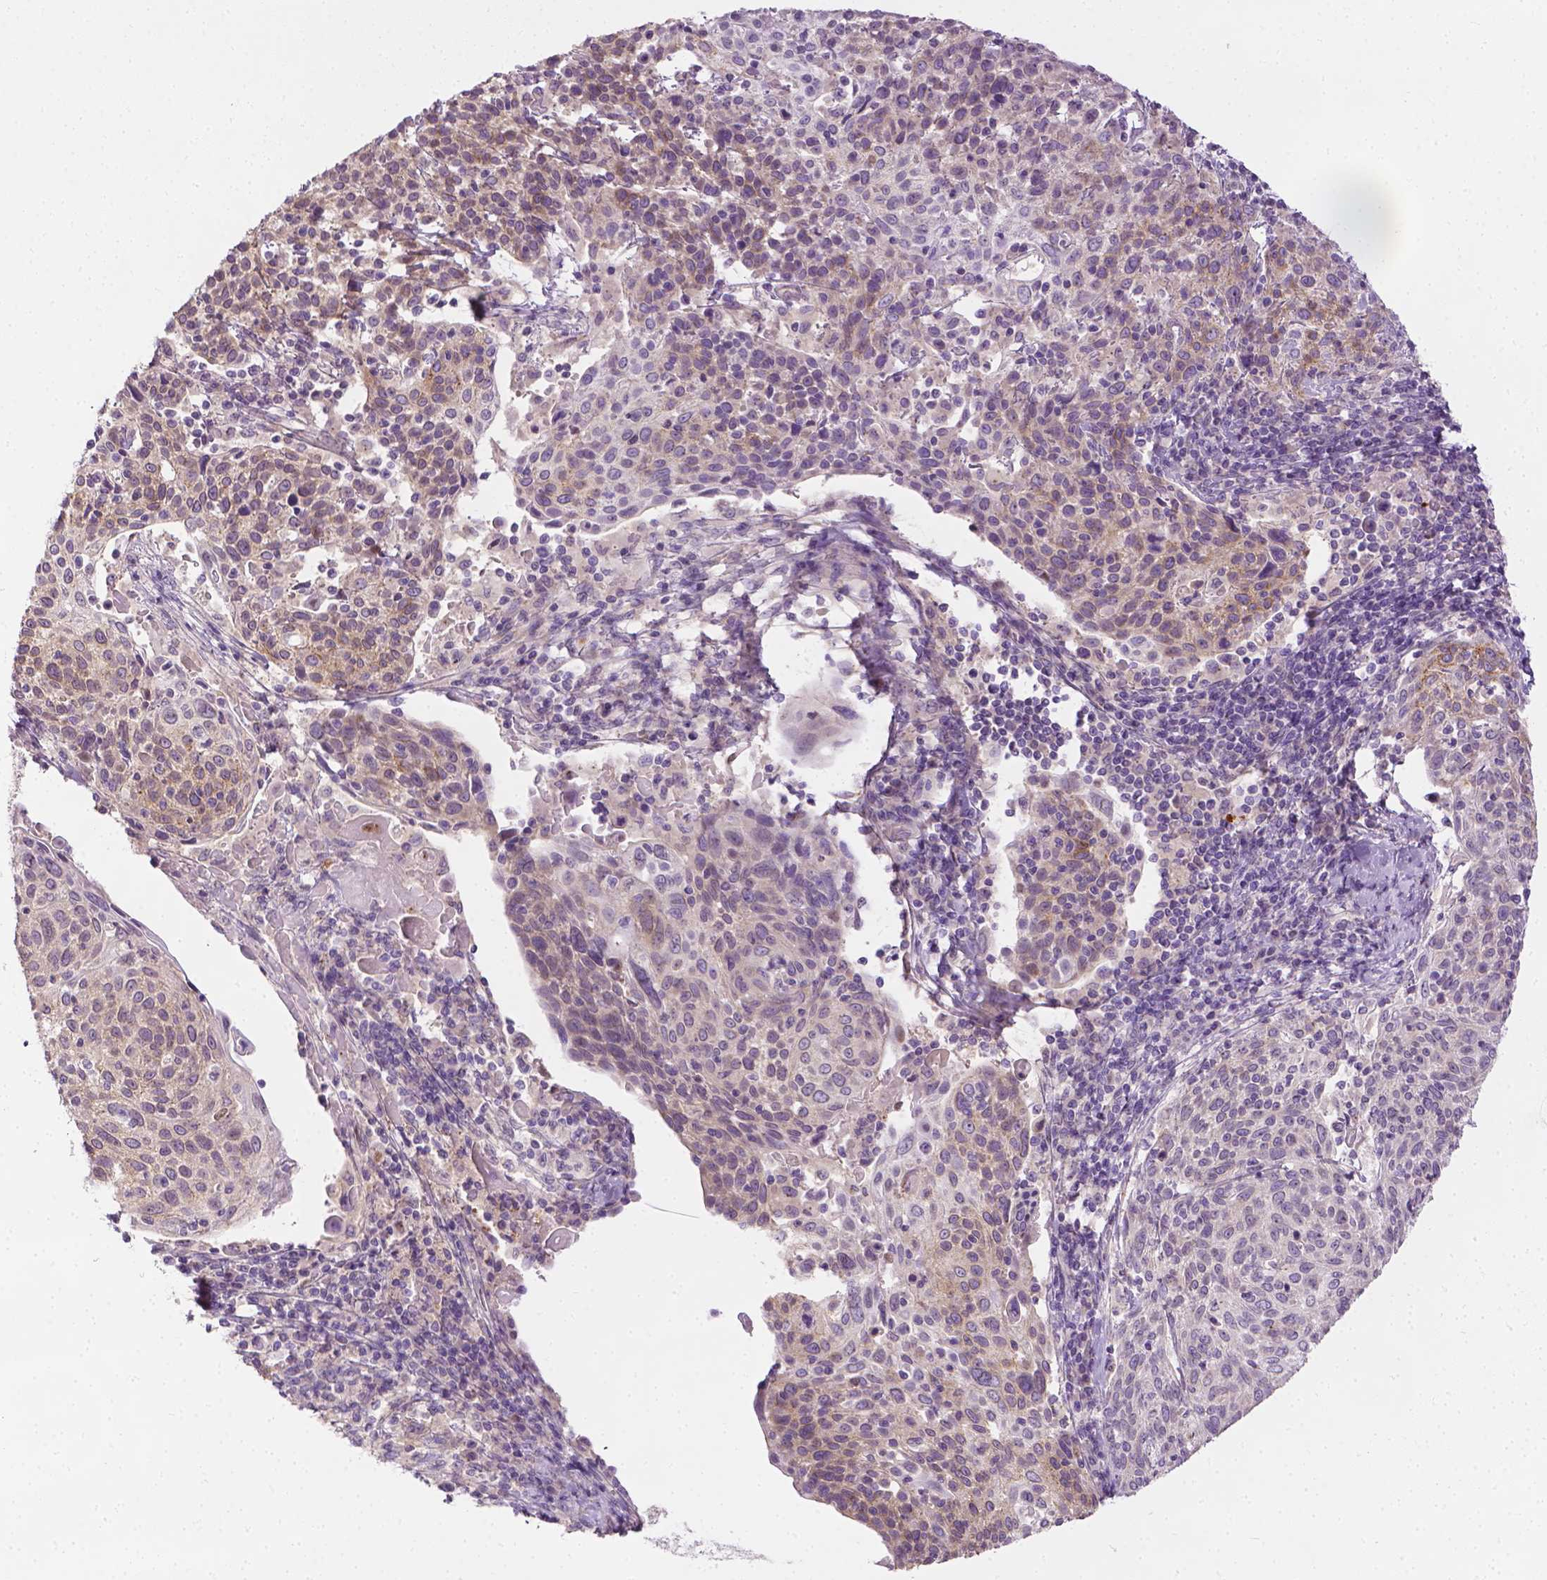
{"staining": {"intensity": "weak", "quantity": "<25%", "location": "cytoplasmic/membranous"}, "tissue": "cervical cancer", "cell_type": "Tumor cells", "image_type": "cancer", "snomed": [{"axis": "morphology", "description": "Squamous cell carcinoma, NOS"}, {"axis": "topography", "description": "Cervix"}], "caption": "Tumor cells show no significant positivity in cervical cancer (squamous cell carcinoma).", "gene": "MCOLN3", "patient": {"sex": "female", "age": 61}}